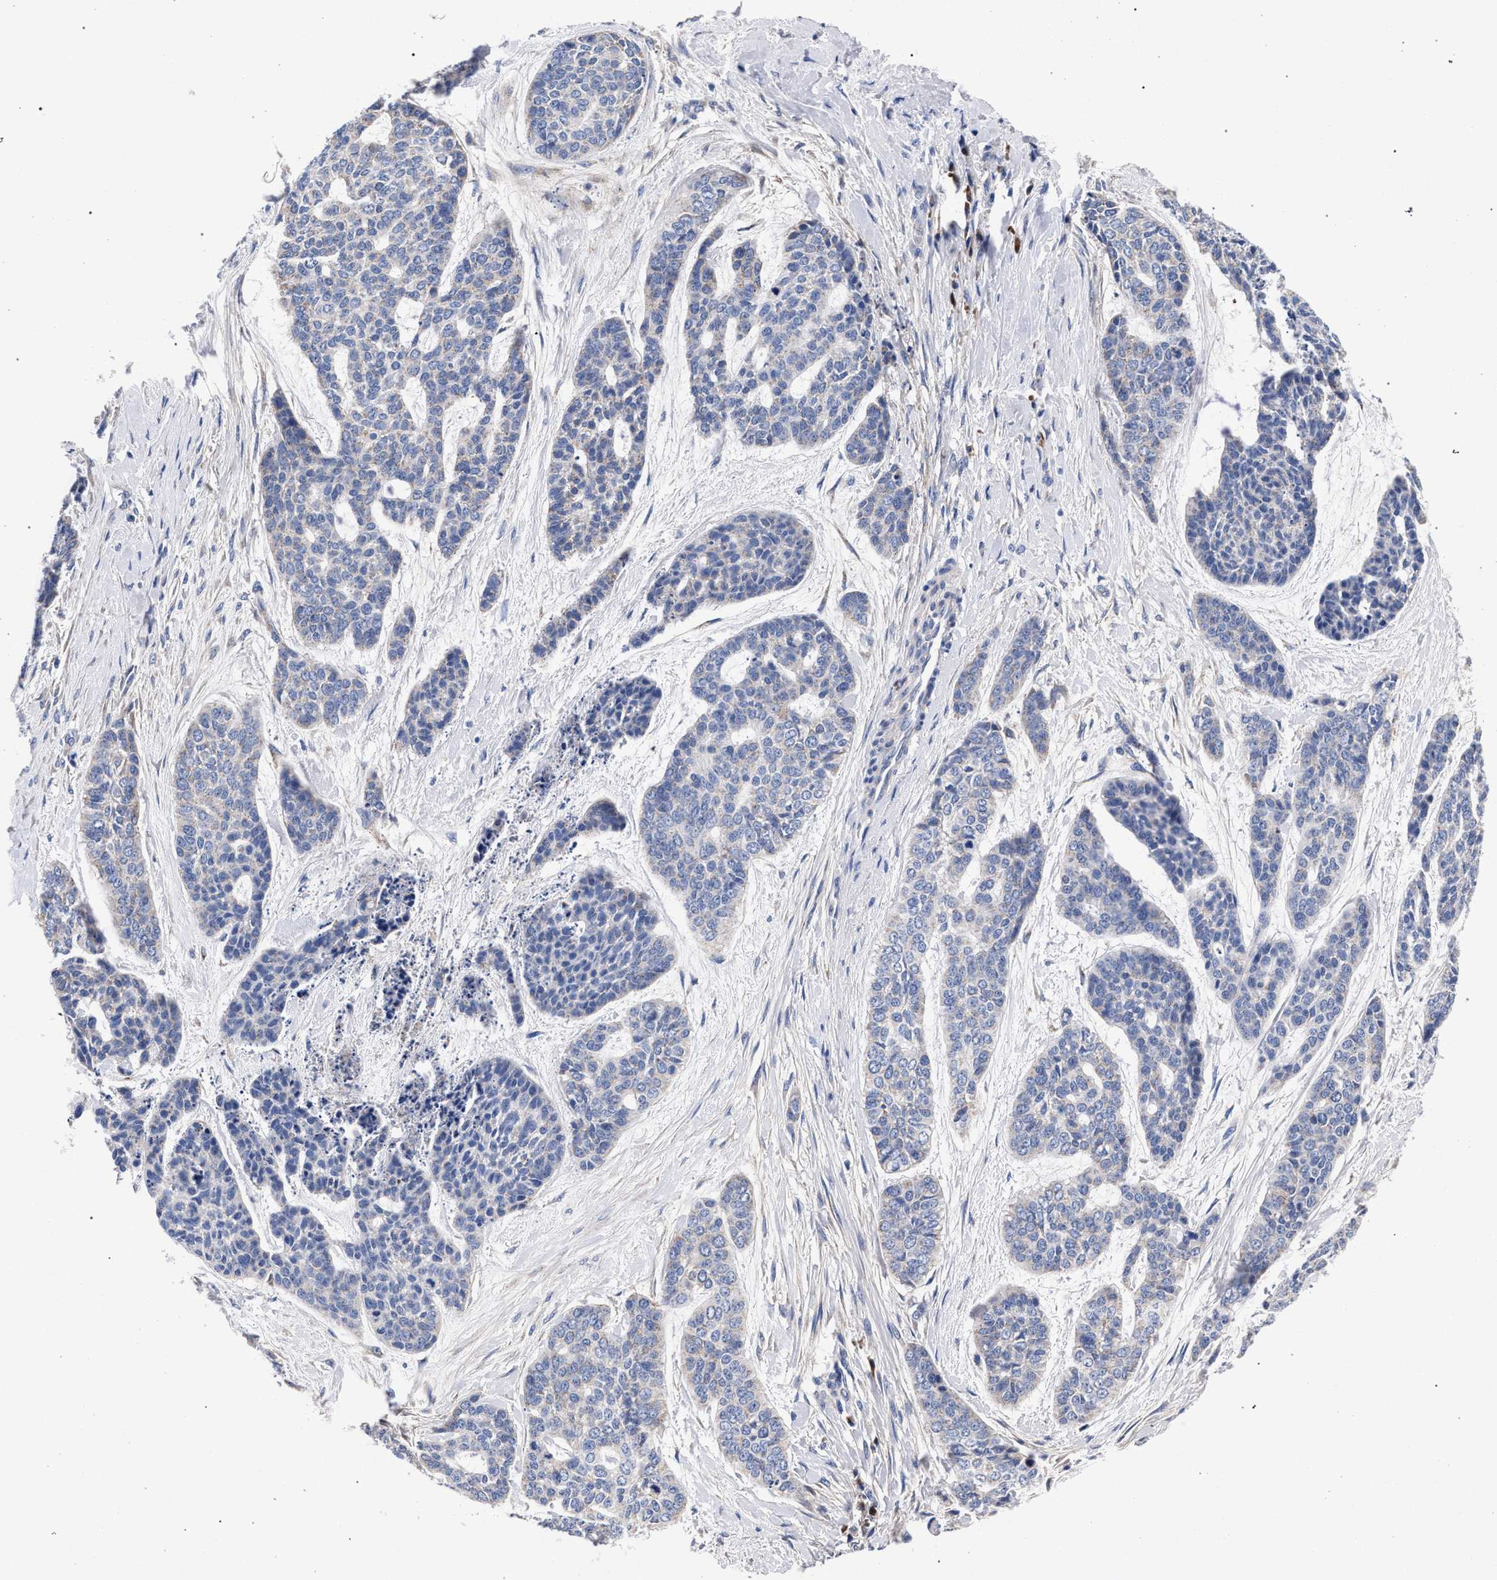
{"staining": {"intensity": "negative", "quantity": "none", "location": "none"}, "tissue": "skin cancer", "cell_type": "Tumor cells", "image_type": "cancer", "snomed": [{"axis": "morphology", "description": "Basal cell carcinoma"}, {"axis": "topography", "description": "Skin"}], "caption": "High power microscopy photomicrograph of an immunohistochemistry (IHC) micrograph of skin basal cell carcinoma, revealing no significant staining in tumor cells. (DAB (3,3'-diaminobenzidine) immunohistochemistry (IHC), high magnification).", "gene": "ACOX1", "patient": {"sex": "female", "age": 64}}